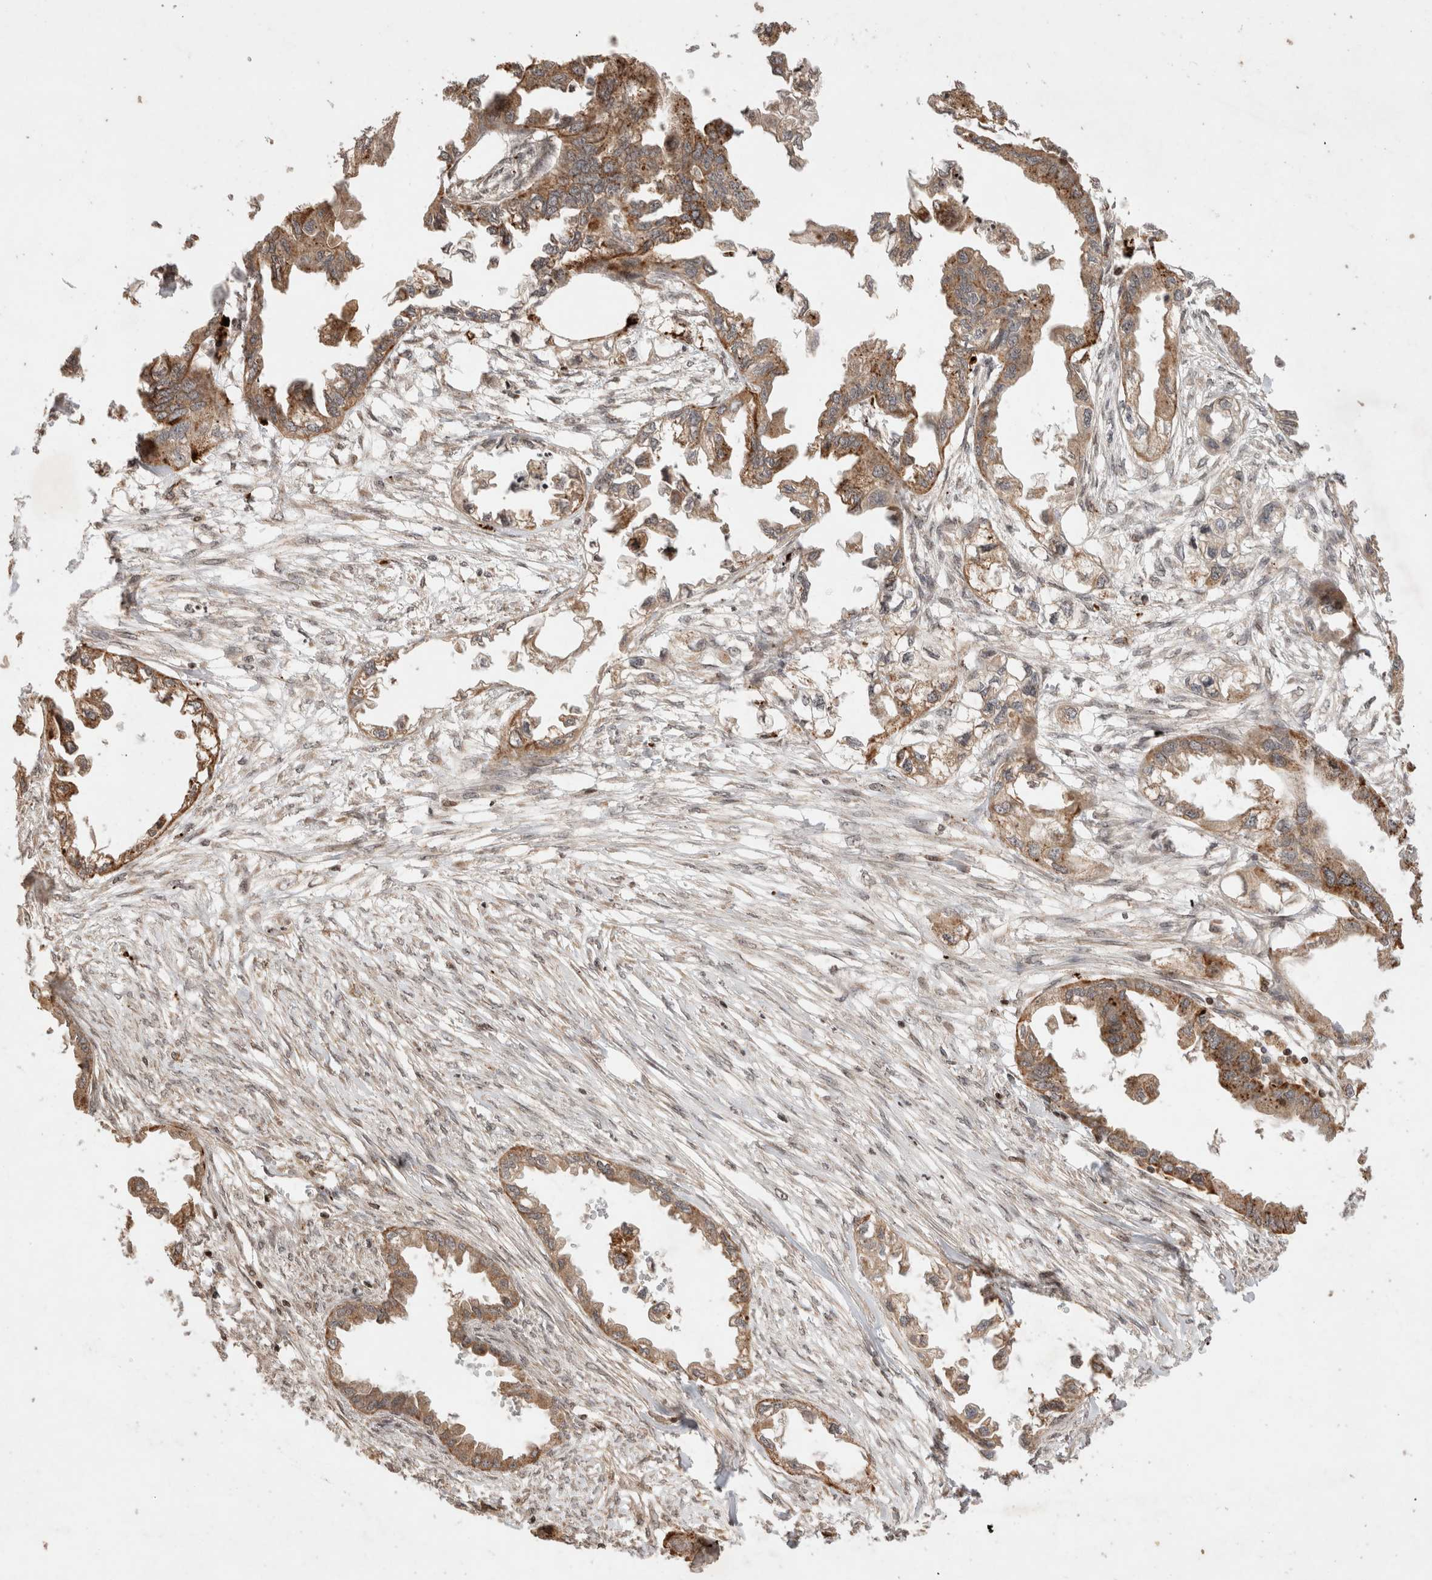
{"staining": {"intensity": "moderate", "quantity": ">75%", "location": "cytoplasmic/membranous"}, "tissue": "endometrial cancer", "cell_type": "Tumor cells", "image_type": "cancer", "snomed": [{"axis": "morphology", "description": "Adenocarcinoma, NOS"}, {"axis": "morphology", "description": "Adenocarcinoma, metastatic, NOS"}, {"axis": "topography", "description": "Adipose tissue"}, {"axis": "topography", "description": "Endometrium"}], "caption": "Protein analysis of endometrial cancer (adenocarcinoma) tissue reveals moderate cytoplasmic/membranous staining in approximately >75% of tumor cells.", "gene": "FAM221A", "patient": {"sex": "female", "age": 67}}